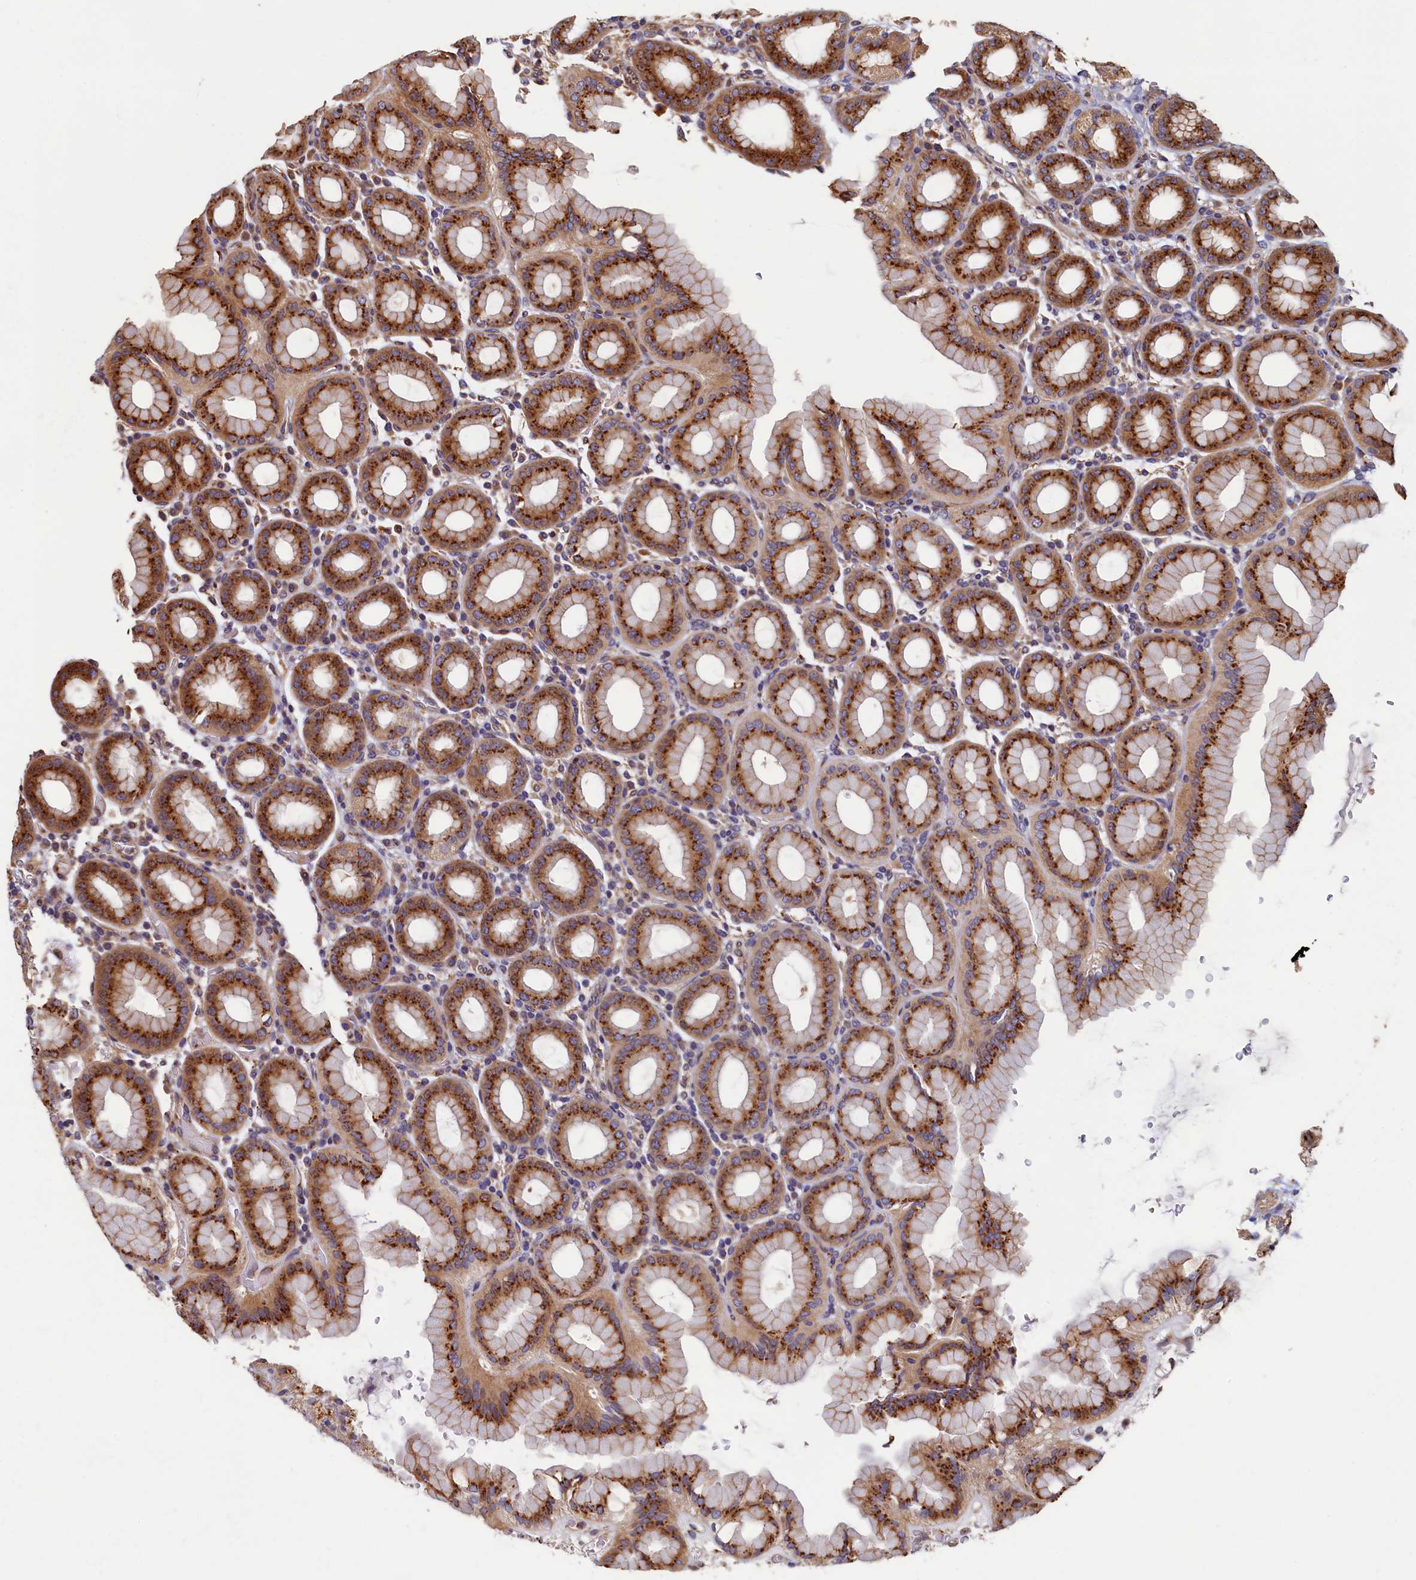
{"staining": {"intensity": "strong", "quantity": ">75%", "location": "cytoplasmic/membranous"}, "tissue": "stomach", "cell_type": "Glandular cells", "image_type": "normal", "snomed": [{"axis": "morphology", "description": "Normal tissue, NOS"}, {"axis": "topography", "description": "Stomach, upper"}], "caption": "DAB immunohistochemical staining of normal stomach shows strong cytoplasmic/membranous protein staining in approximately >75% of glandular cells. Nuclei are stained in blue.", "gene": "TMEM181", "patient": {"sex": "male", "age": 68}}